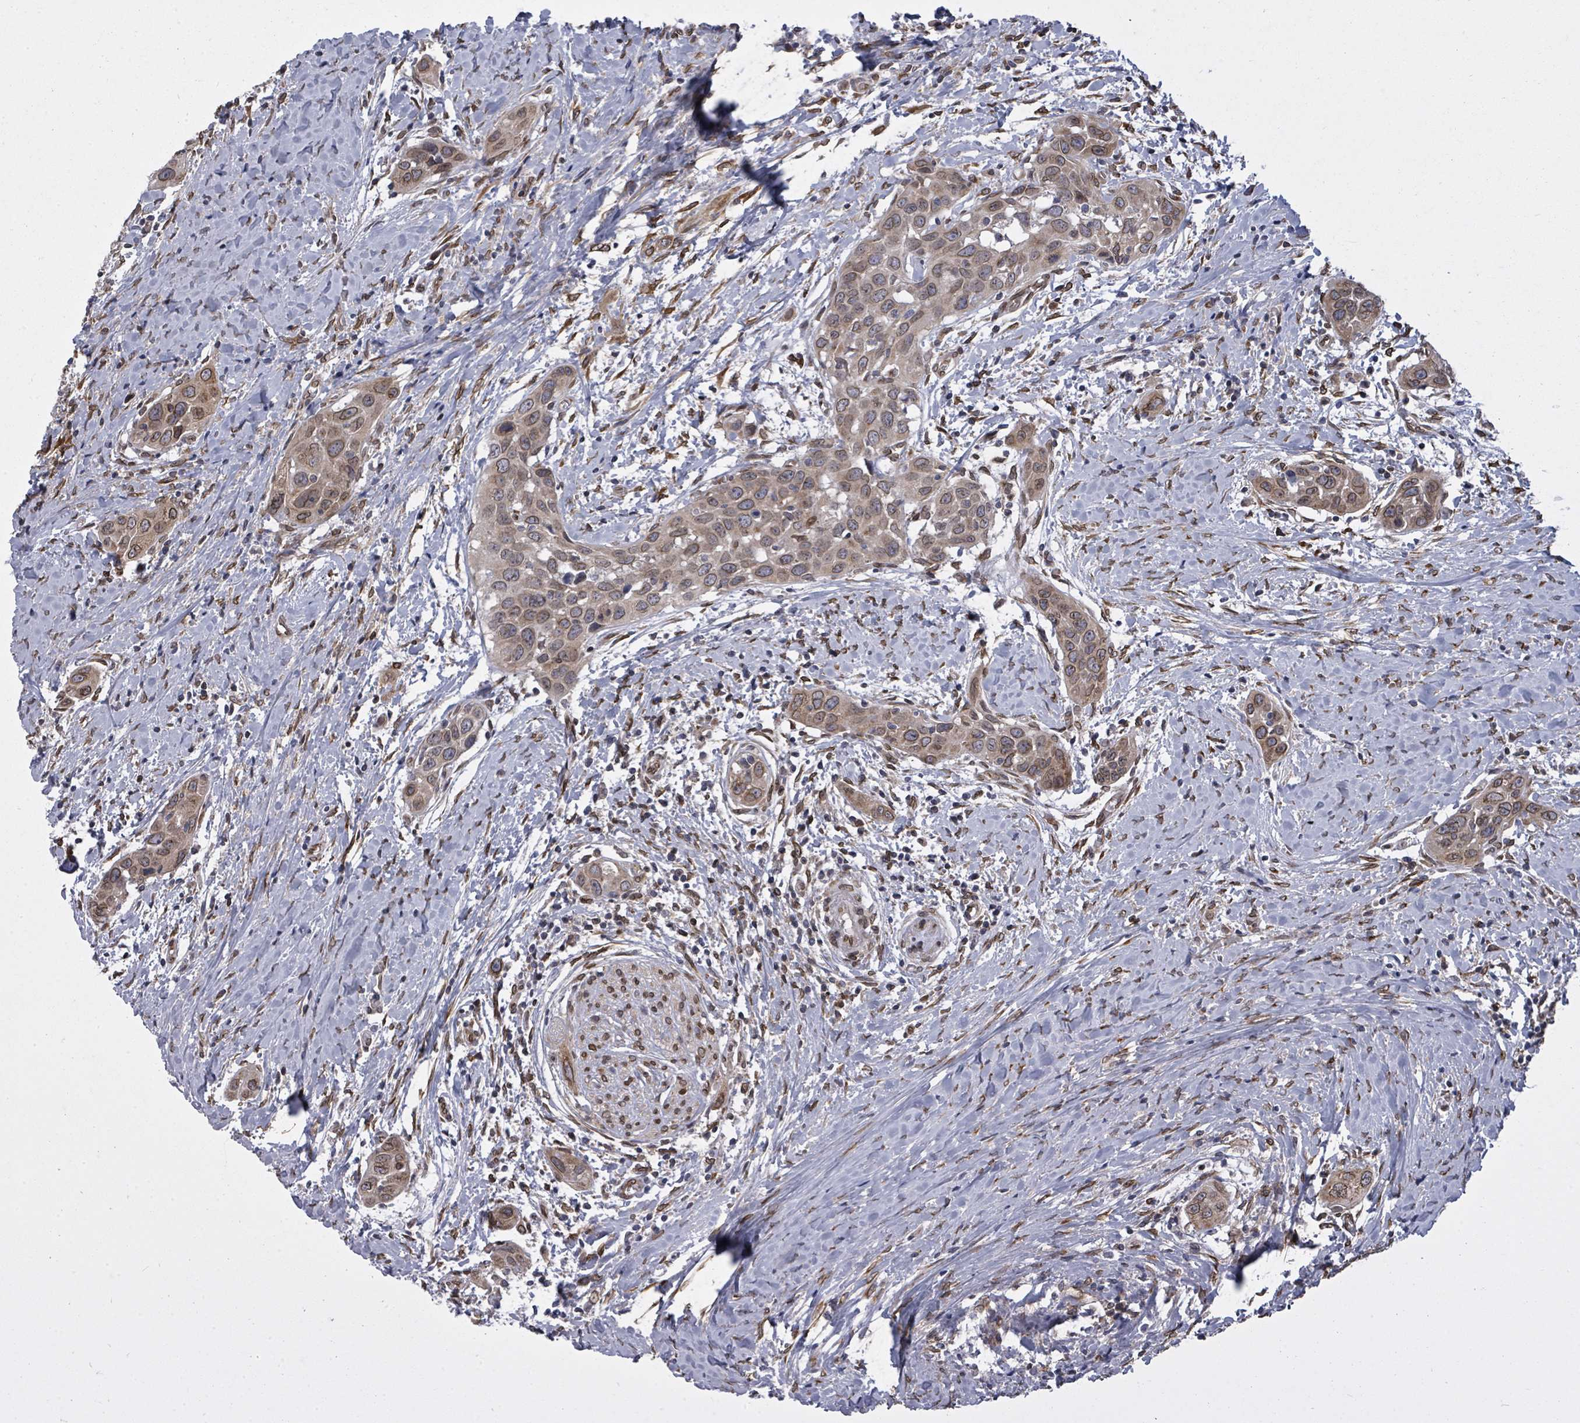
{"staining": {"intensity": "moderate", "quantity": ">75%", "location": "cytoplasmic/membranous,nuclear"}, "tissue": "head and neck cancer", "cell_type": "Tumor cells", "image_type": "cancer", "snomed": [{"axis": "morphology", "description": "Squamous cell carcinoma, NOS"}, {"axis": "topography", "description": "Oral tissue"}, {"axis": "topography", "description": "Head-Neck"}], "caption": "Protein expression analysis of human head and neck cancer (squamous cell carcinoma) reveals moderate cytoplasmic/membranous and nuclear positivity in approximately >75% of tumor cells. The staining was performed using DAB (3,3'-diaminobenzidine), with brown indicating positive protein expression. Nuclei are stained blue with hematoxylin.", "gene": "ARFGAP1", "patient": {"sex": "female", "age": 50}}